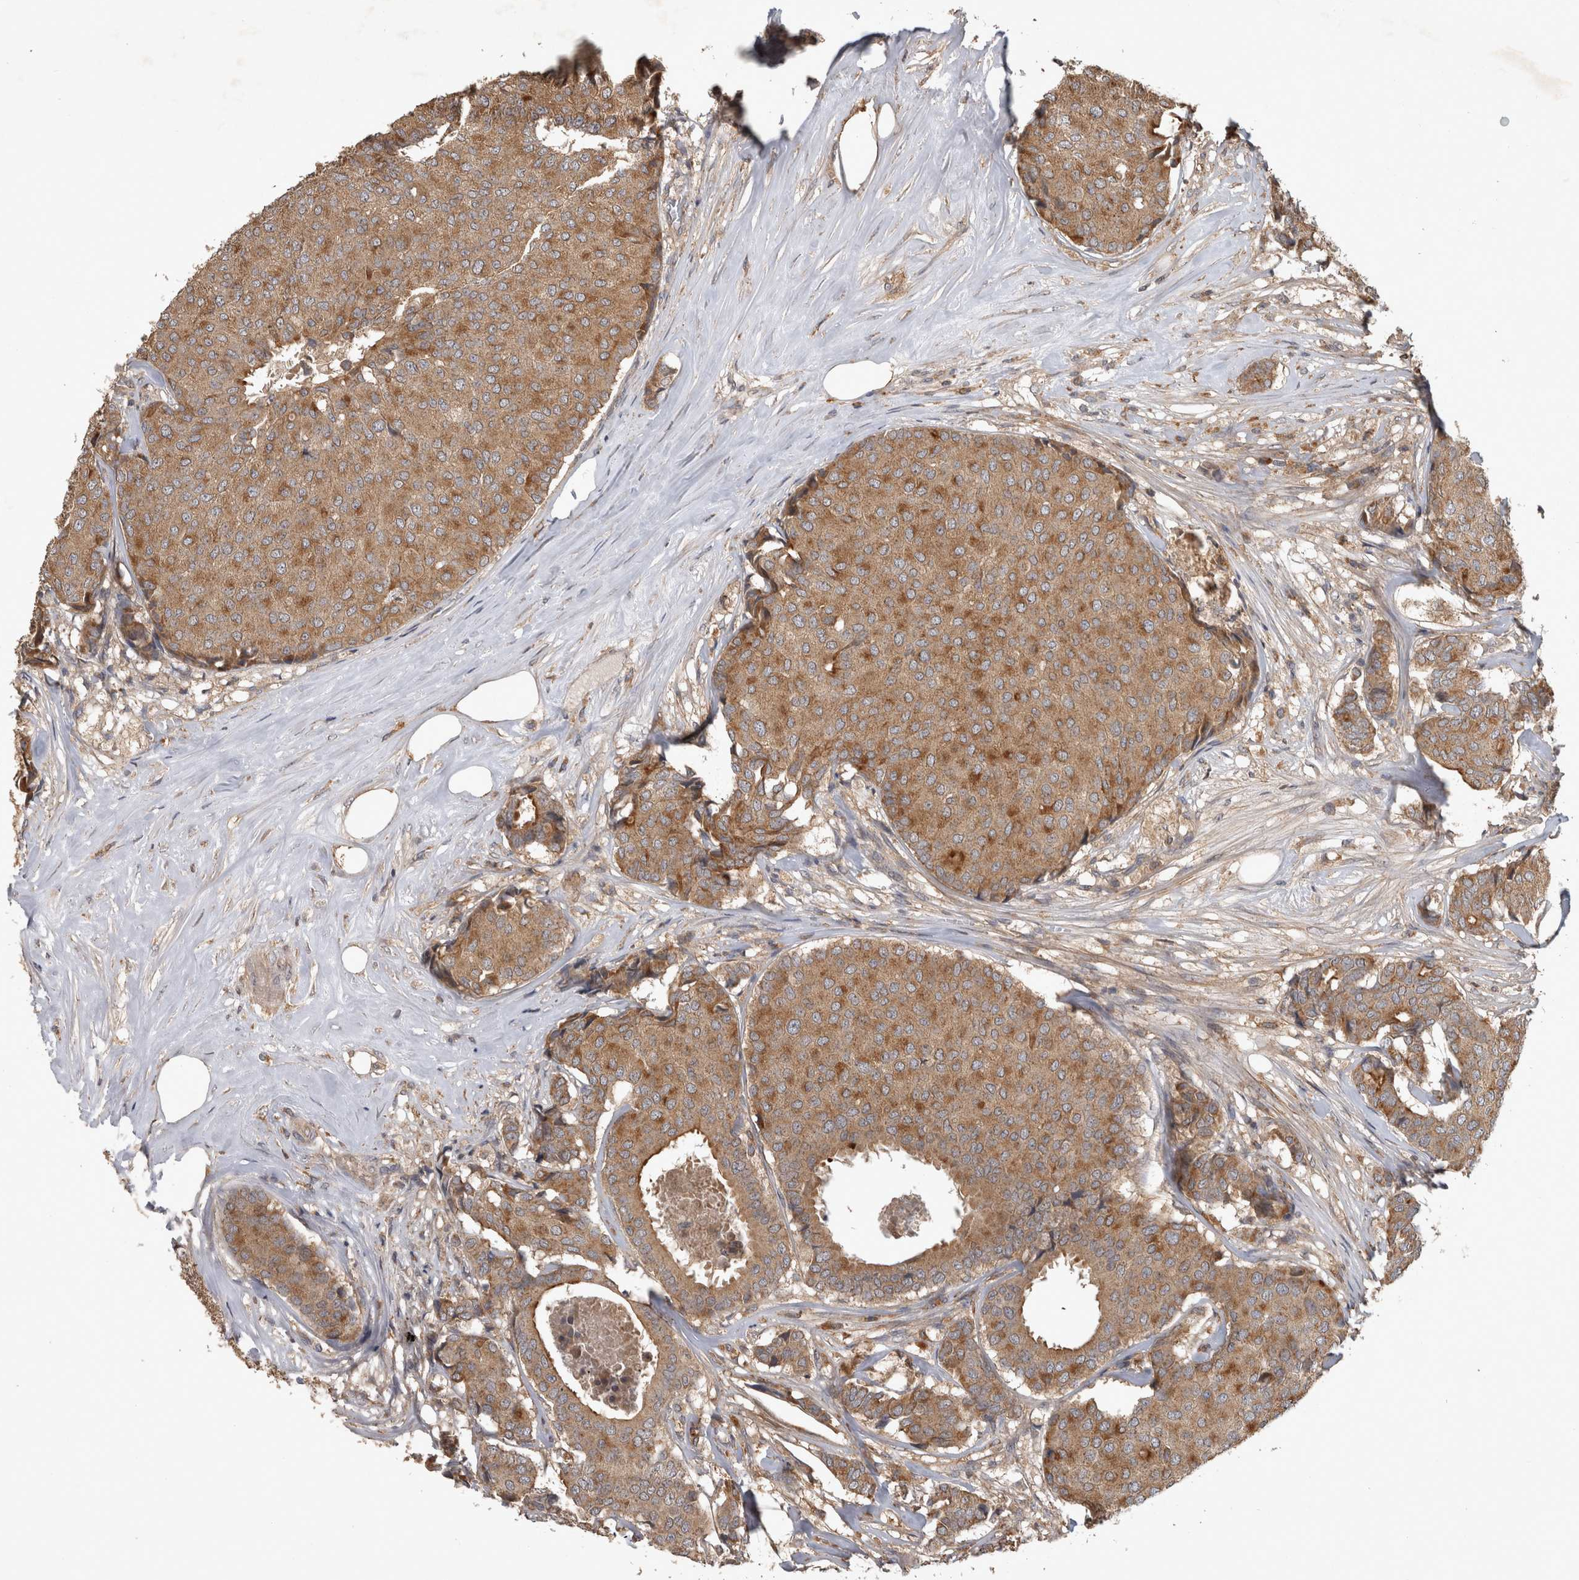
{"staining": {"intensity": "moderate", "quantity": ">75%", "location": "cytoplasmic/membranous"}, "tissue": "breast cancer", "cell_type": "Tumor cells", "image_type": "cancer", "snomed": [{"axis": "morphology", "description": "Duct carcinoma"}, {"axis": "topography", "description": "Breast"}], "caption": "Immunohistochemical staining of breast cancer reveals medium levels of moderate cytoplasmic/membranous positivity in approximately >75% of tumor cells.", "gene": "TRMT61B", "patient": {"sex": "female", "age": 75}}